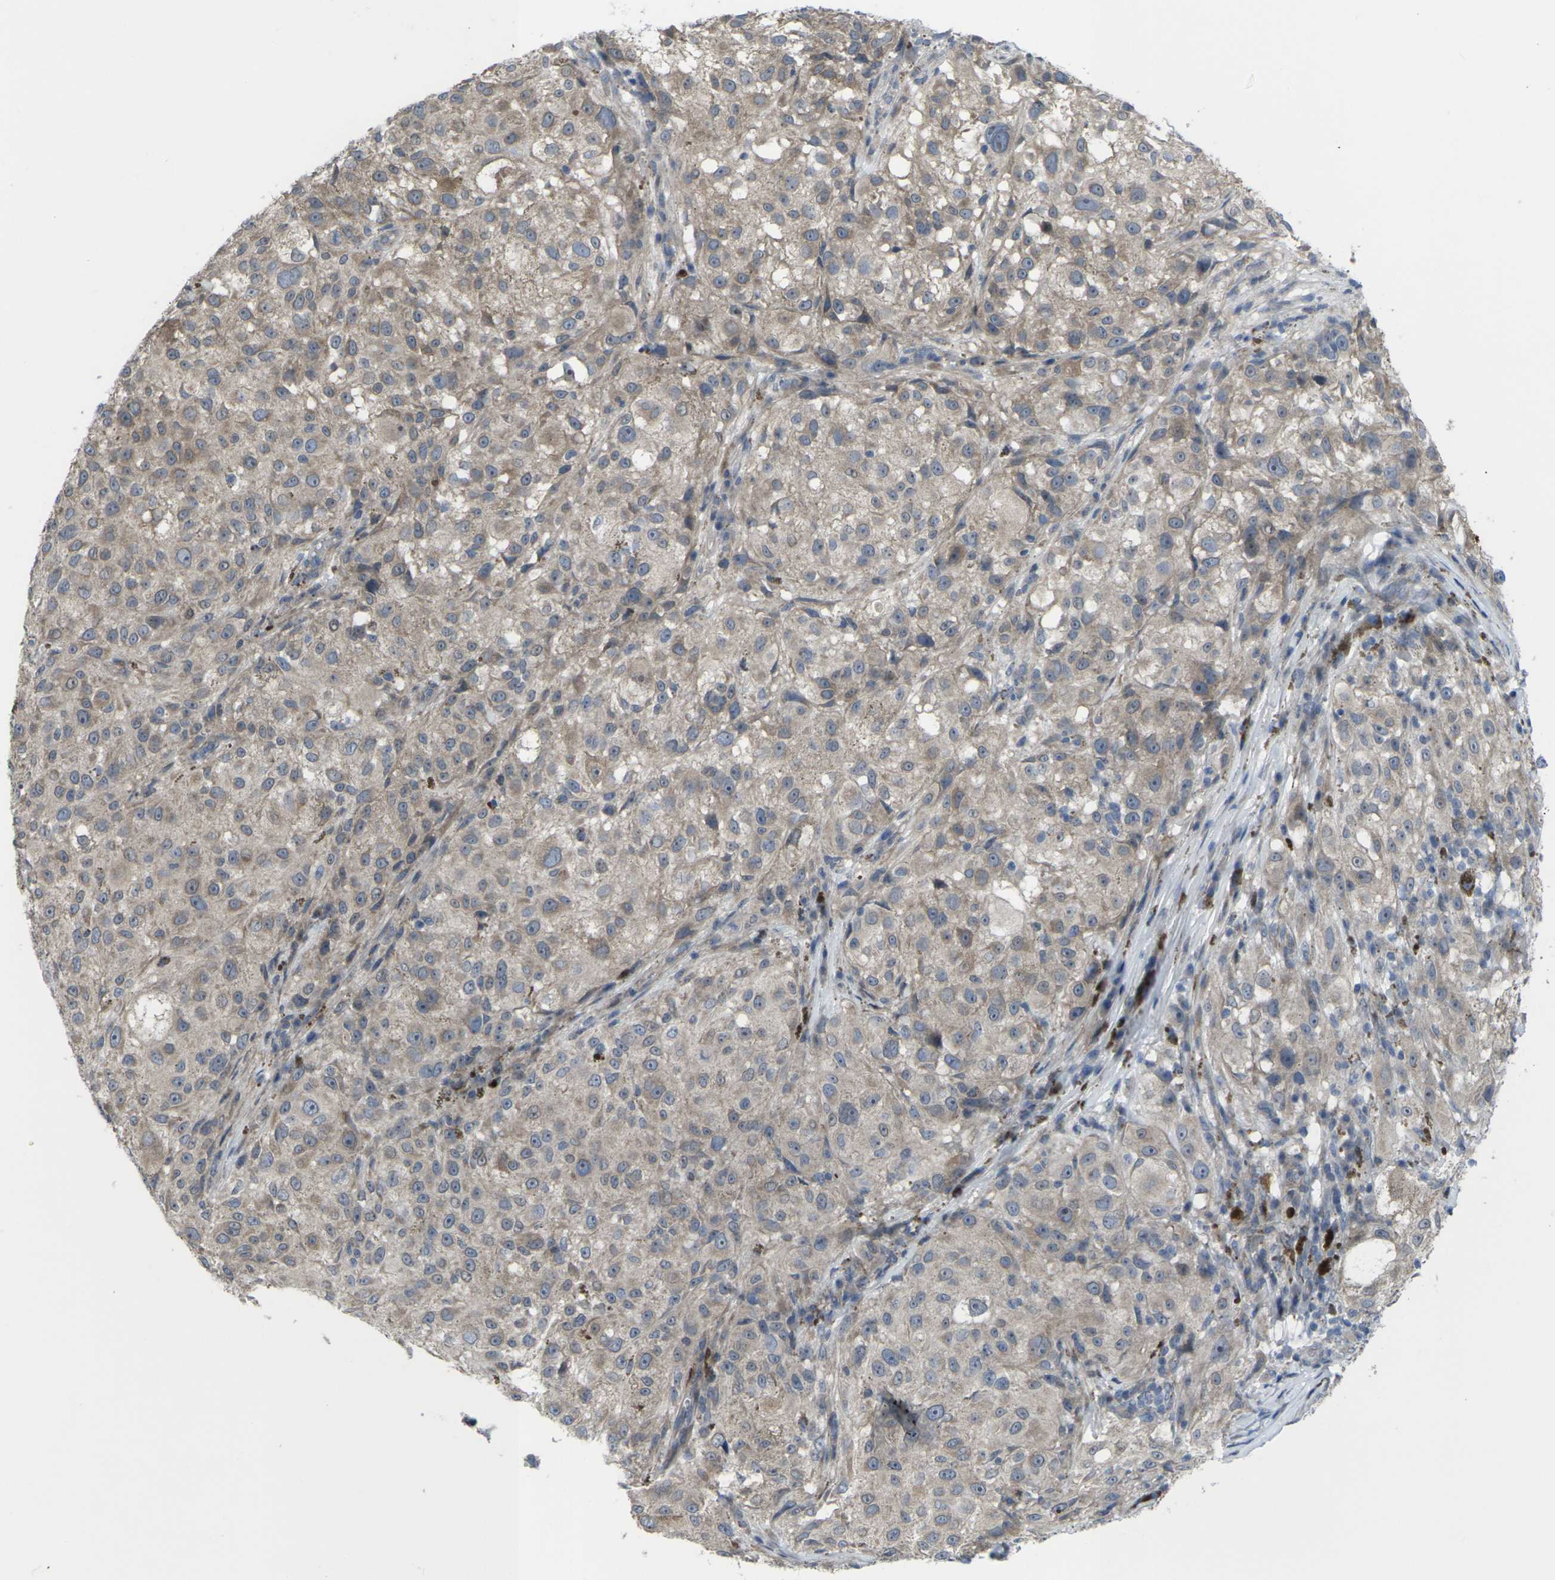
{"staining": {"intensity": "weak", "quantity": ">75%", "location": "cytoplasmic/membranous"}, "tissue": "melanoma", "cell_type": "Tumor cells", "image_type": "cancer", "snomed": [{"axis": "morphology", "description": "Necrosis, NOS"}, {"axis": "morphology", "description": "Malignant melanoma, NOS"}, {"axis": "topography", "description": "Skin"}], "caption": "Immunohistochemical staining of malignant melanoma reveals low levels of weak cytoplasmic/membranous expression in approximately >75% of tumor cells.", "gene": "CCR10", "patient": {"sex": "female", "age": 87}}